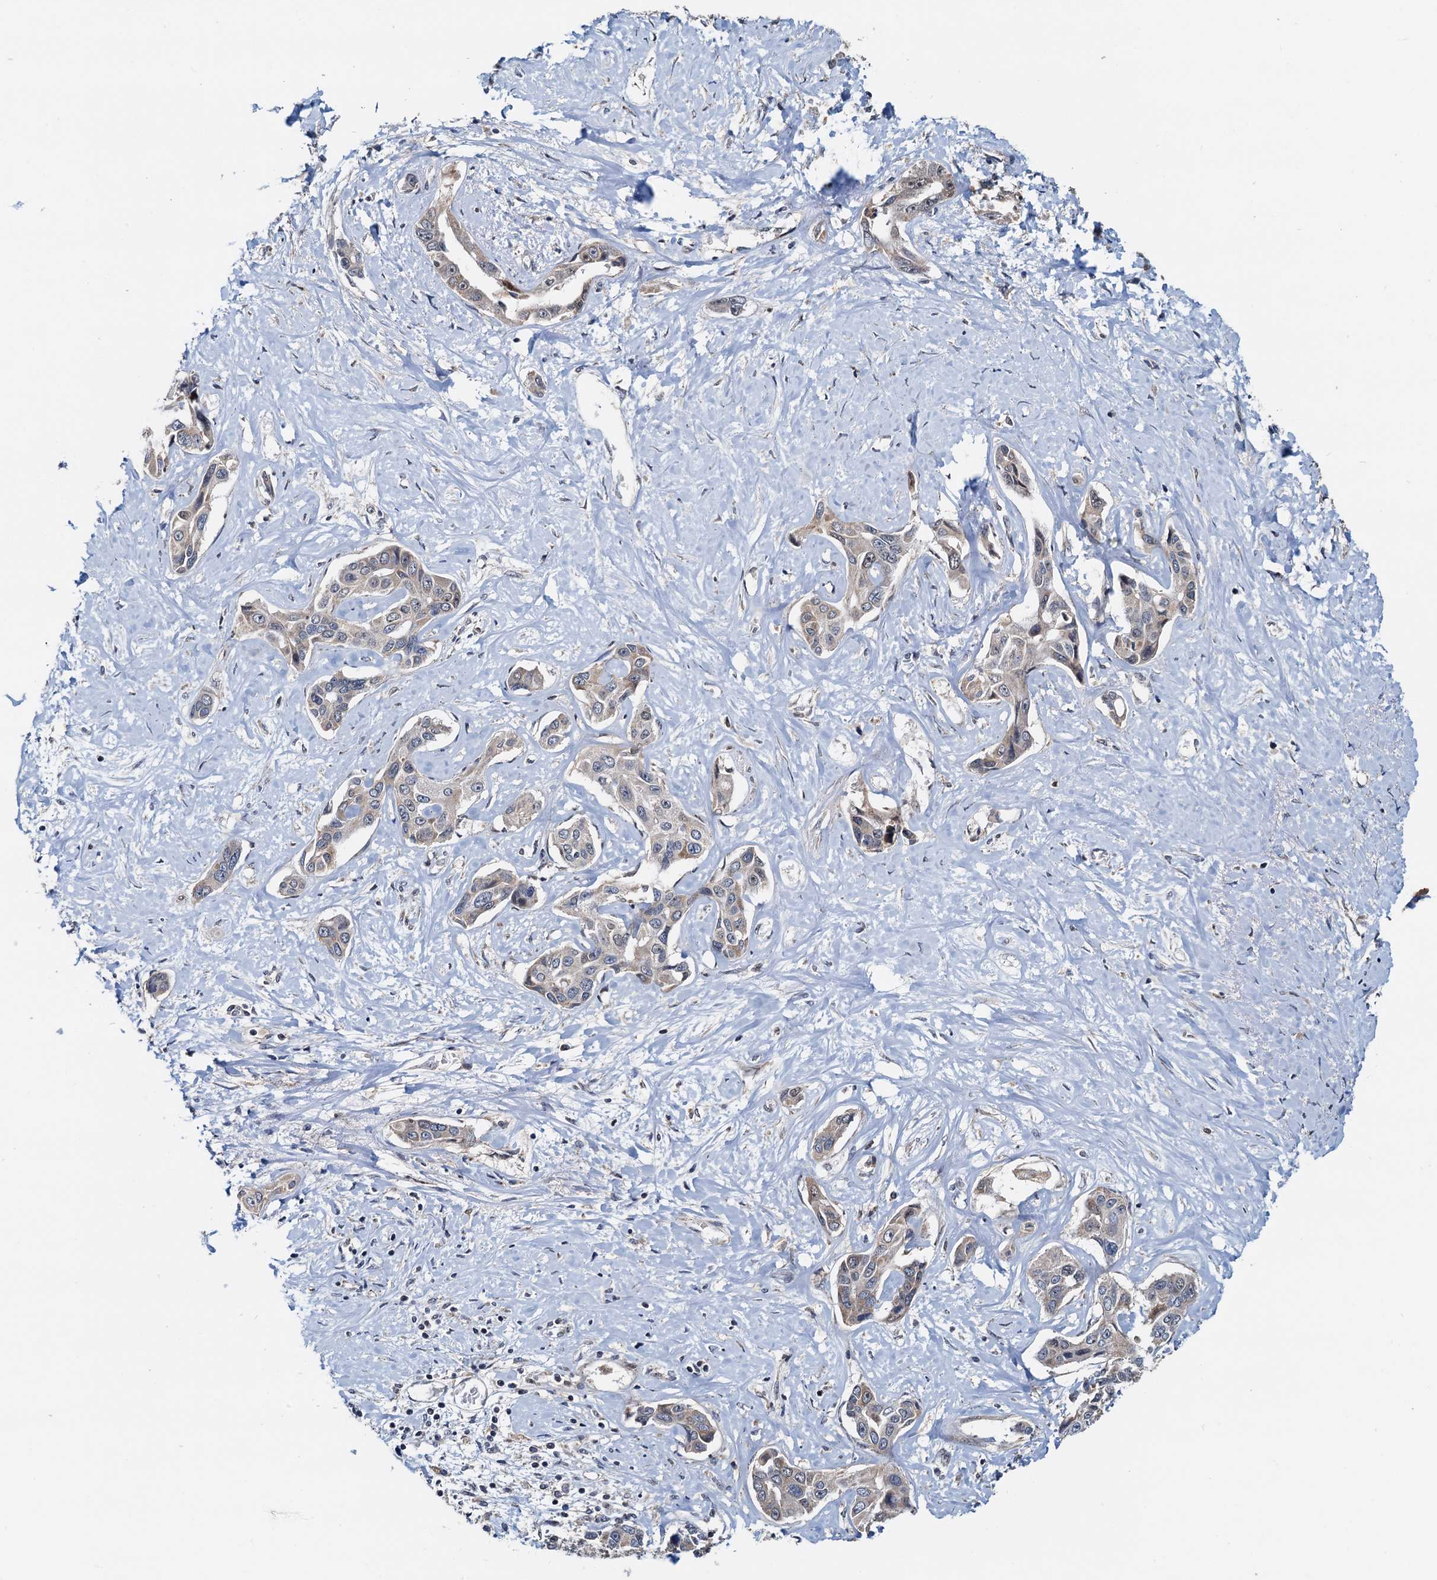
{"staining": {"intensity": "weak", "quantity": "<25%", "location": "cytoplasmic/membranous"}, "tissue": "liver cancer", "cell_type": "Tumor cells", "image_type": "cancer", "snomed": [{"axis": "morphology", "description": "Cholangiocarcinoma"}, {"axis": "topography", "description": "Liver"}], "caption": "Tumor cells show no significant staining in cholangiocarcinoma (liver).", "gene": "MCMBP", "patient": {"sex": "male", "age": 59}}